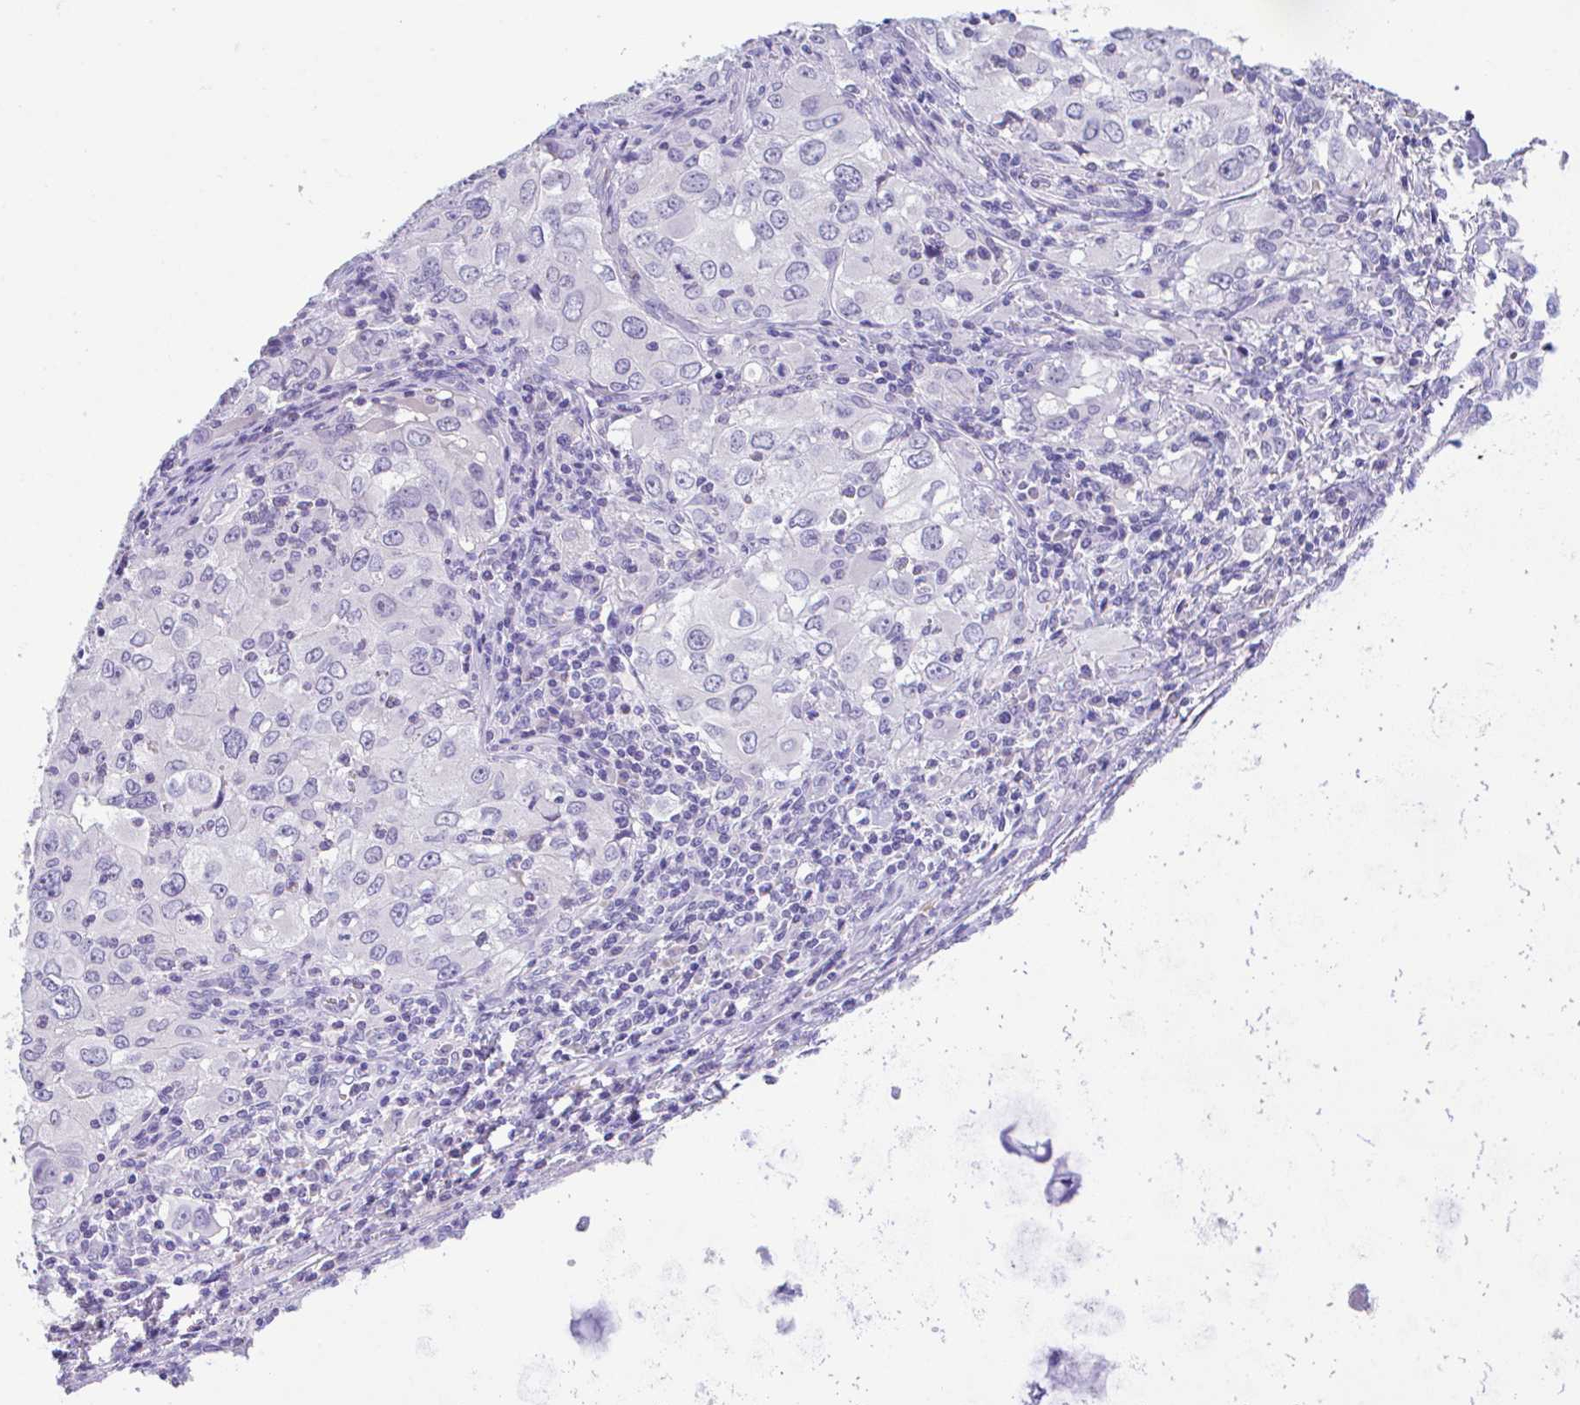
{"staining": {"intensity": "negative", "quantity": "none", "location": "none"}, "tissue": "lung cancer", "cell_type": "Tumor cells", "image_type": "cancer", "snomed": [{"axis": "morphology", "description": "Adenocarcinoma, NOS"}, {"axis": "morphology", "description": "Adenocarcinoma, metastatic, NOS"}, {"axis": "topography", "description": "Lymph node"}, {"axis": "topography", "description": "Lung"}], "caption": "This histopathology image is of adenocarcinoma (lung) stained with immunohistochemistry to label a protein in brown with the nuclei are counter-stained blue. There is no expression in tumor cells.", "gene": "HACD4", "patient": {"sex": "female", "age": 42}}